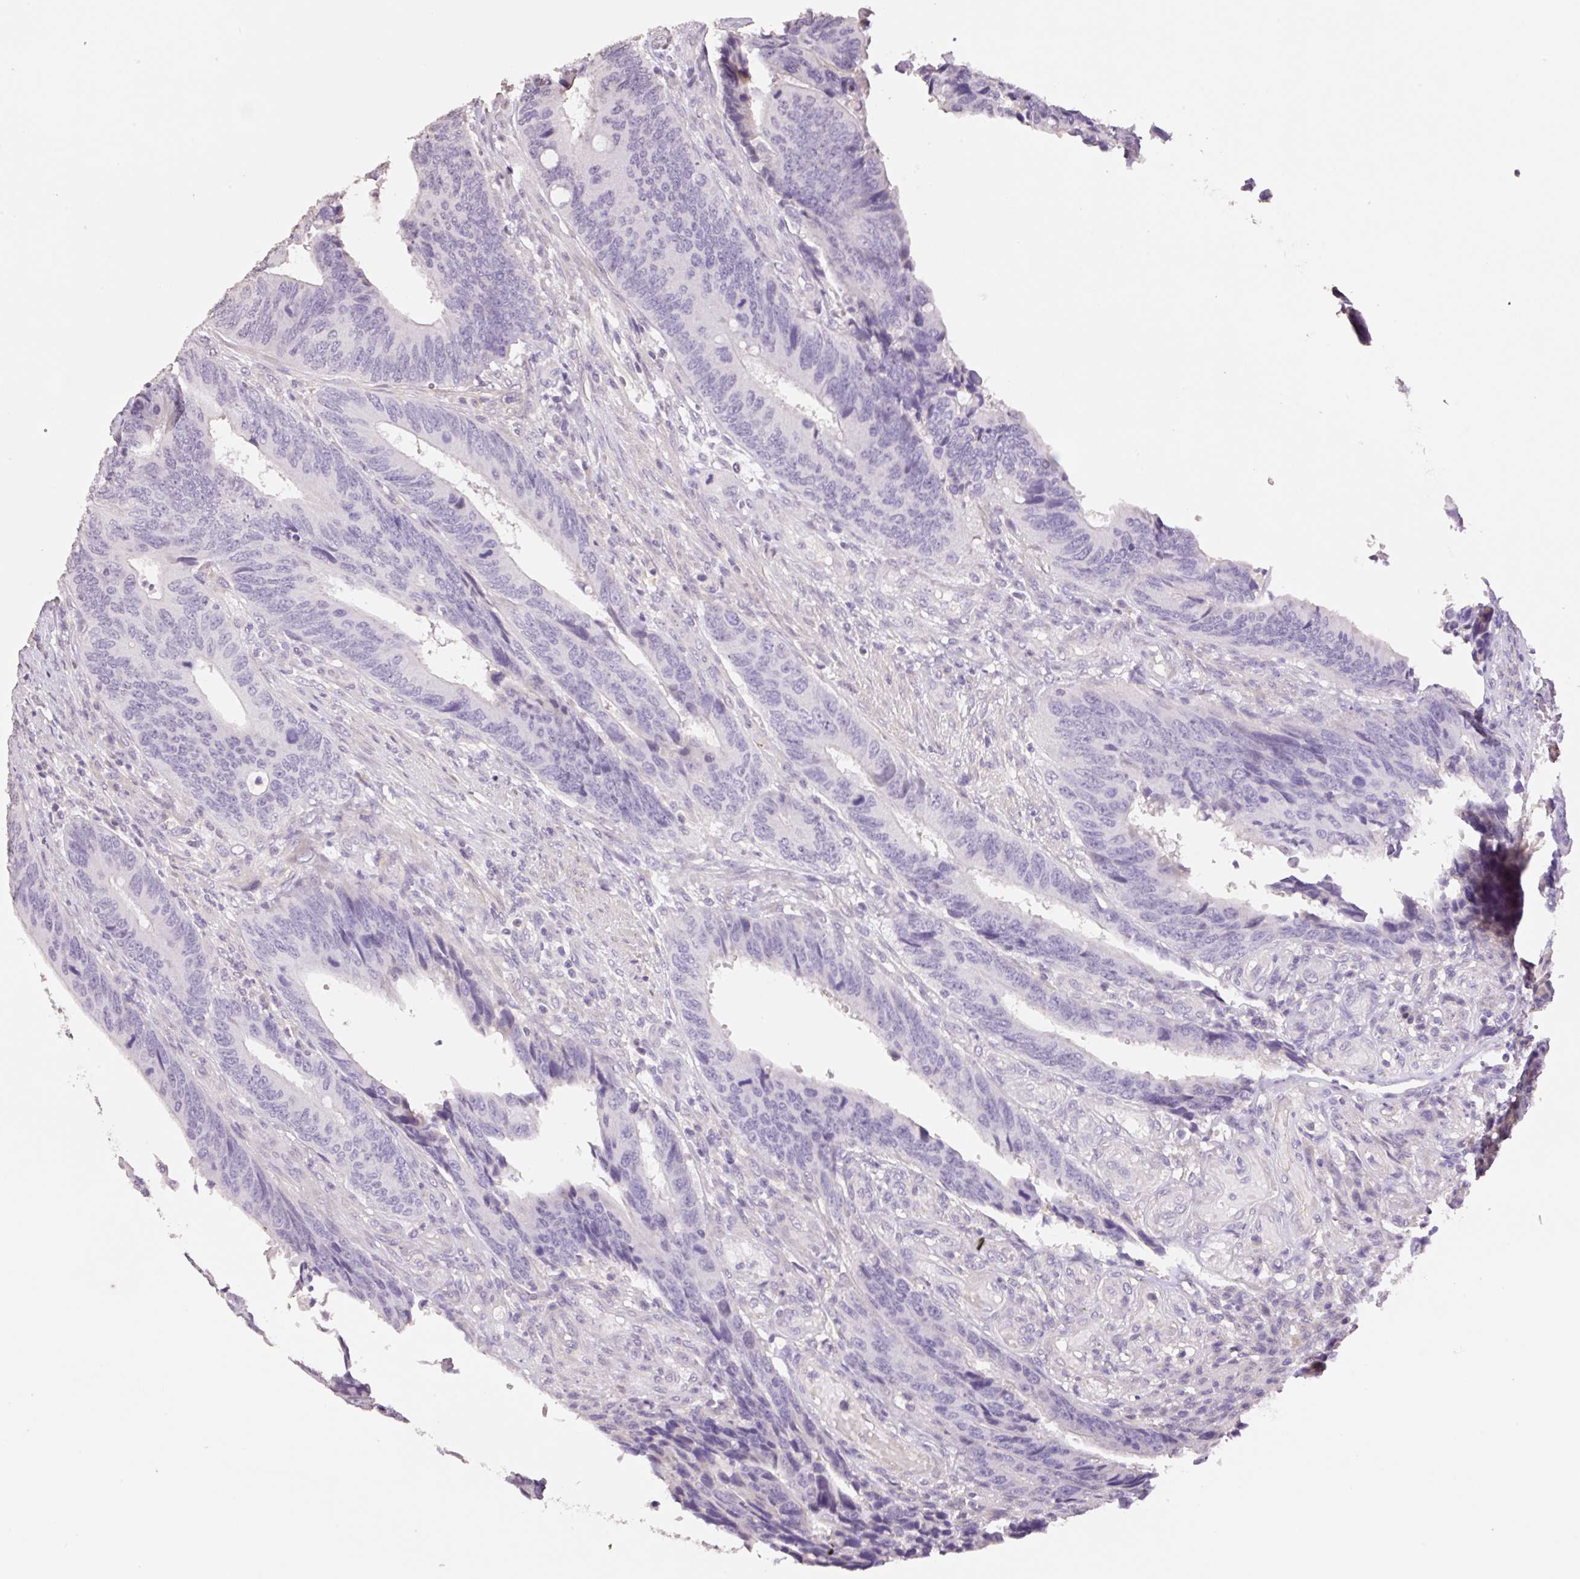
{"staining": {"intensity": "negative", "quantity": "none", "location": "none"}, "tissue": "colorectal cancer", "cell_type": "Tumor cells", "image_type": "cancer", "snomed": [{"axis": "morphology", "description": "Adenocarcinoma, NOS"}, {"axis": "topography", "description": "Colon"}], "caption": "The histopathology image displays no staining of tumor cells in colorectal adenocarcinoma.", "gene": "HCRTR2", "patient": {"sex": "male", "age": 87}}